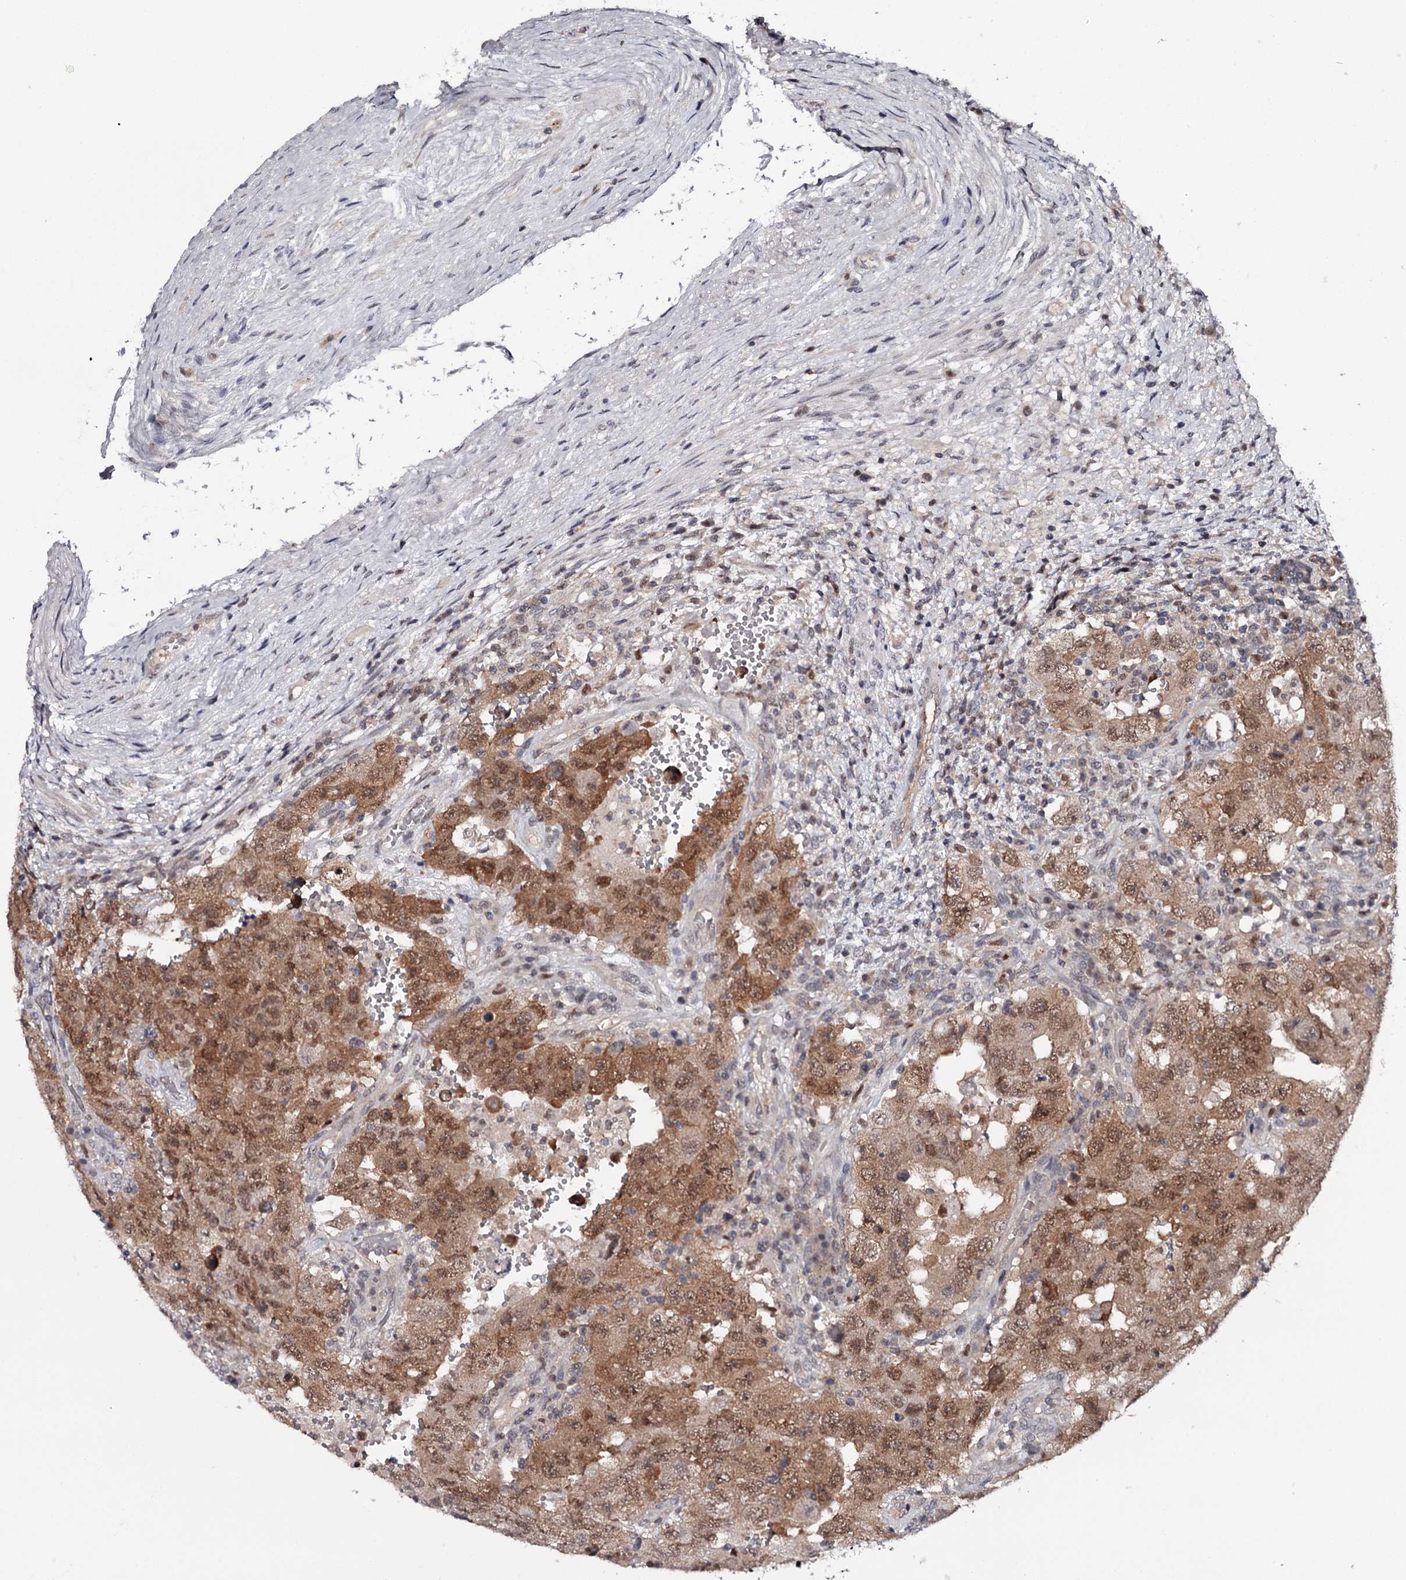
{"staining": {"intensity": "moderate", "quantity": ">75%", "location": "cytoplasmic/membranous,nuclear"}, "tissue": "testis cancer", "cell_type": "Tumor cells", "image_type": "cancer", "snomed": [{"axis": "morphology", "description": "Carcinoma, Embryonal, NOS"}, {"axis": "topography", "description": "Testis"}], "caption": "Testis embryonal carcinoma stained with immunohistochemistry demonstrates moderate cytoplasmic/membranous and nuclear staining in about >75% of tumor cells. Nuclei are stained in blue.", "gene": "GTSF1", "patient": {"sex": "male", "age": 26}}